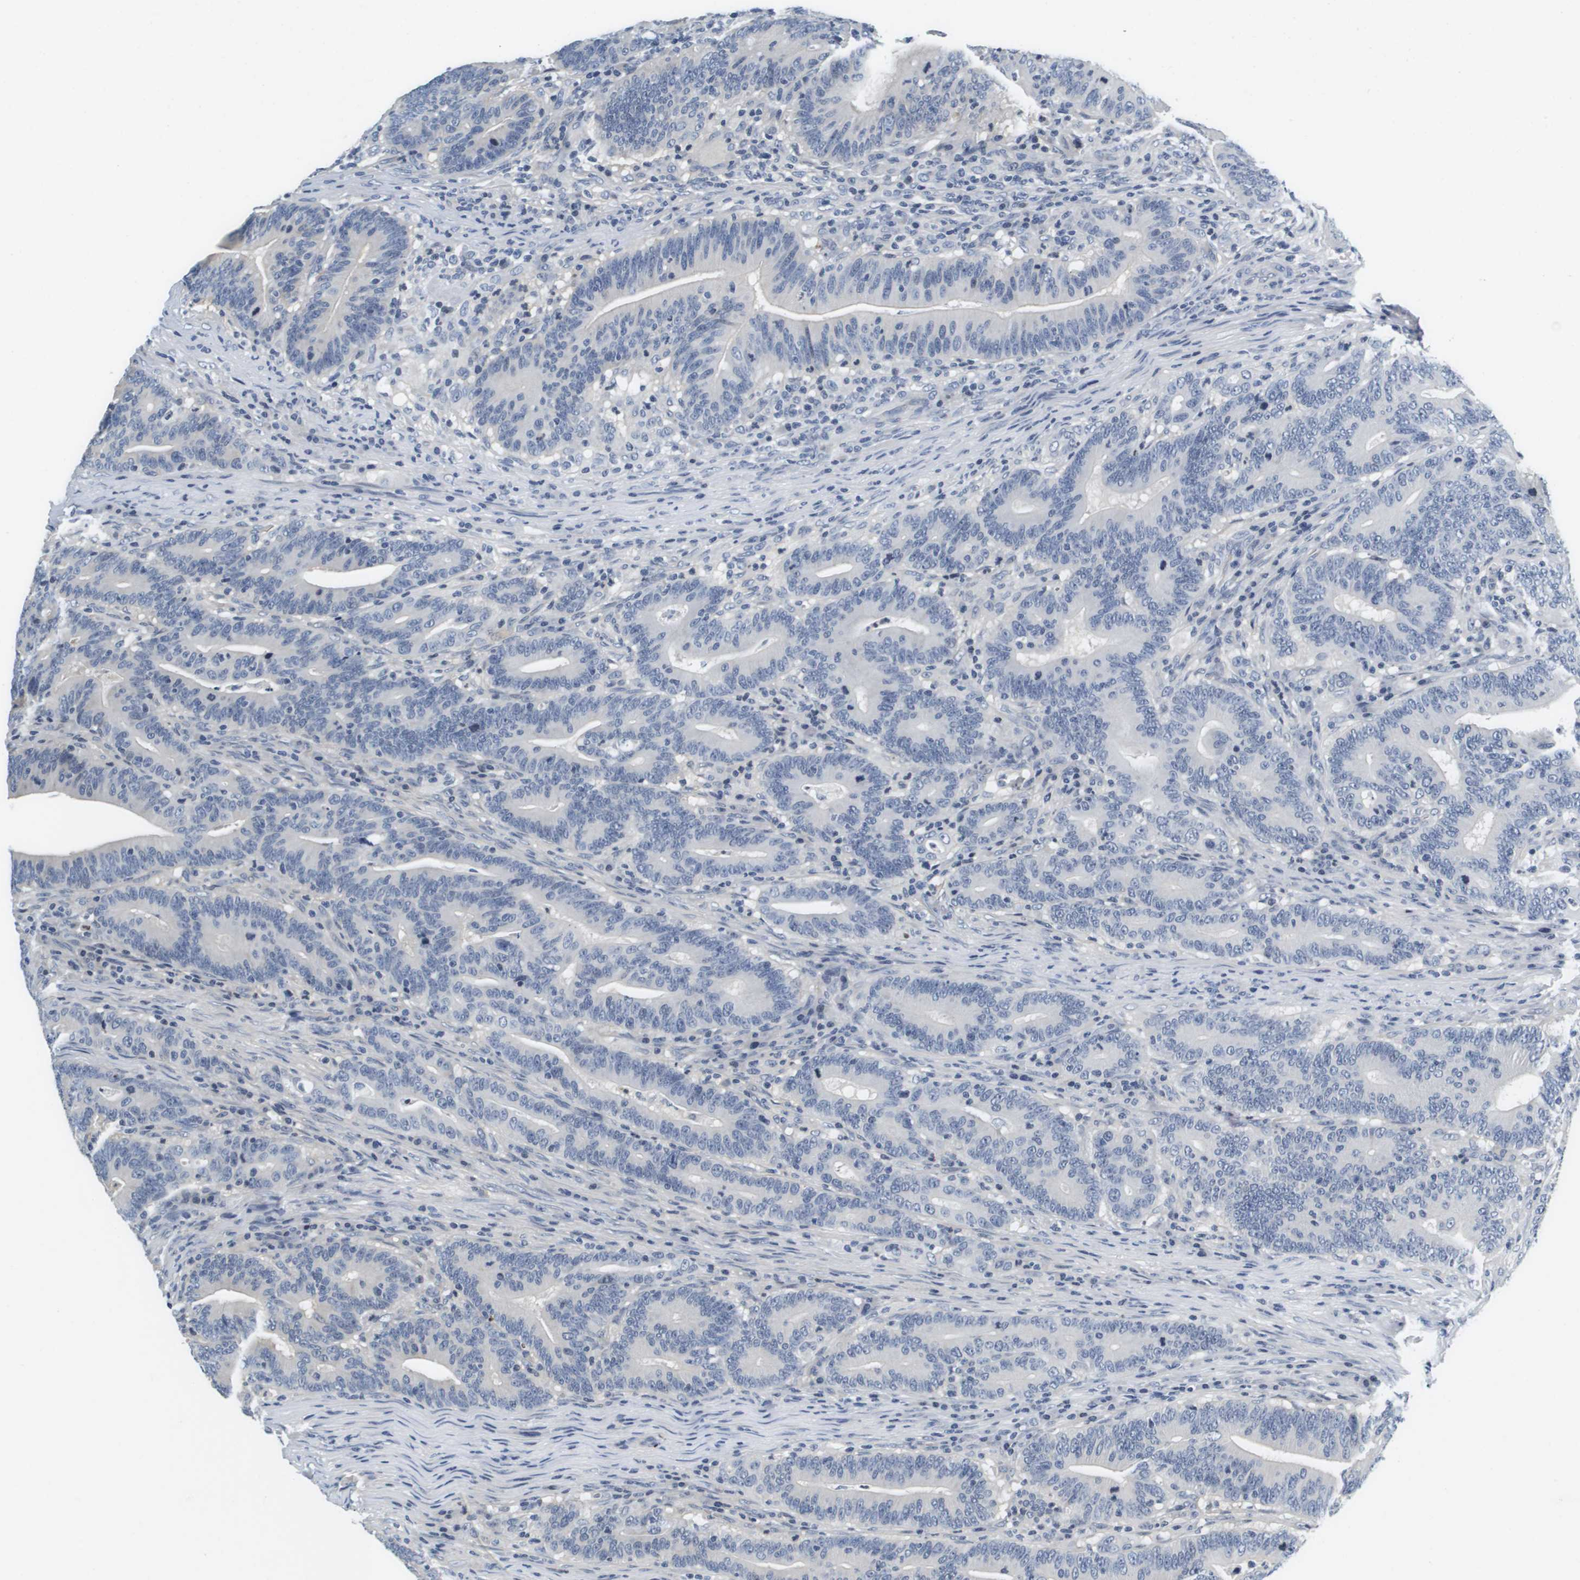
{"staining": {"intensity": "negative", "quantity": "none", "location": "none"}, "tissue": "colorectal cancer", "cell_type": "Tumor cells", "image_type": "cancer", "snomed": [{"axis": "morphology", "description": "Normal tissue, NOS"}, {"axis": "morphology", "description": "Adenocarcinoma, NOS"}, {"axis": "topography", "description": "Colon"}], "caption": "DAB immunohistochemical staining of adenocarcinoma (colorectal) reveals no significant expression in tumor cells.", "gene": "KCNJ5", "patient": {"sex": "female", "age": 66}}